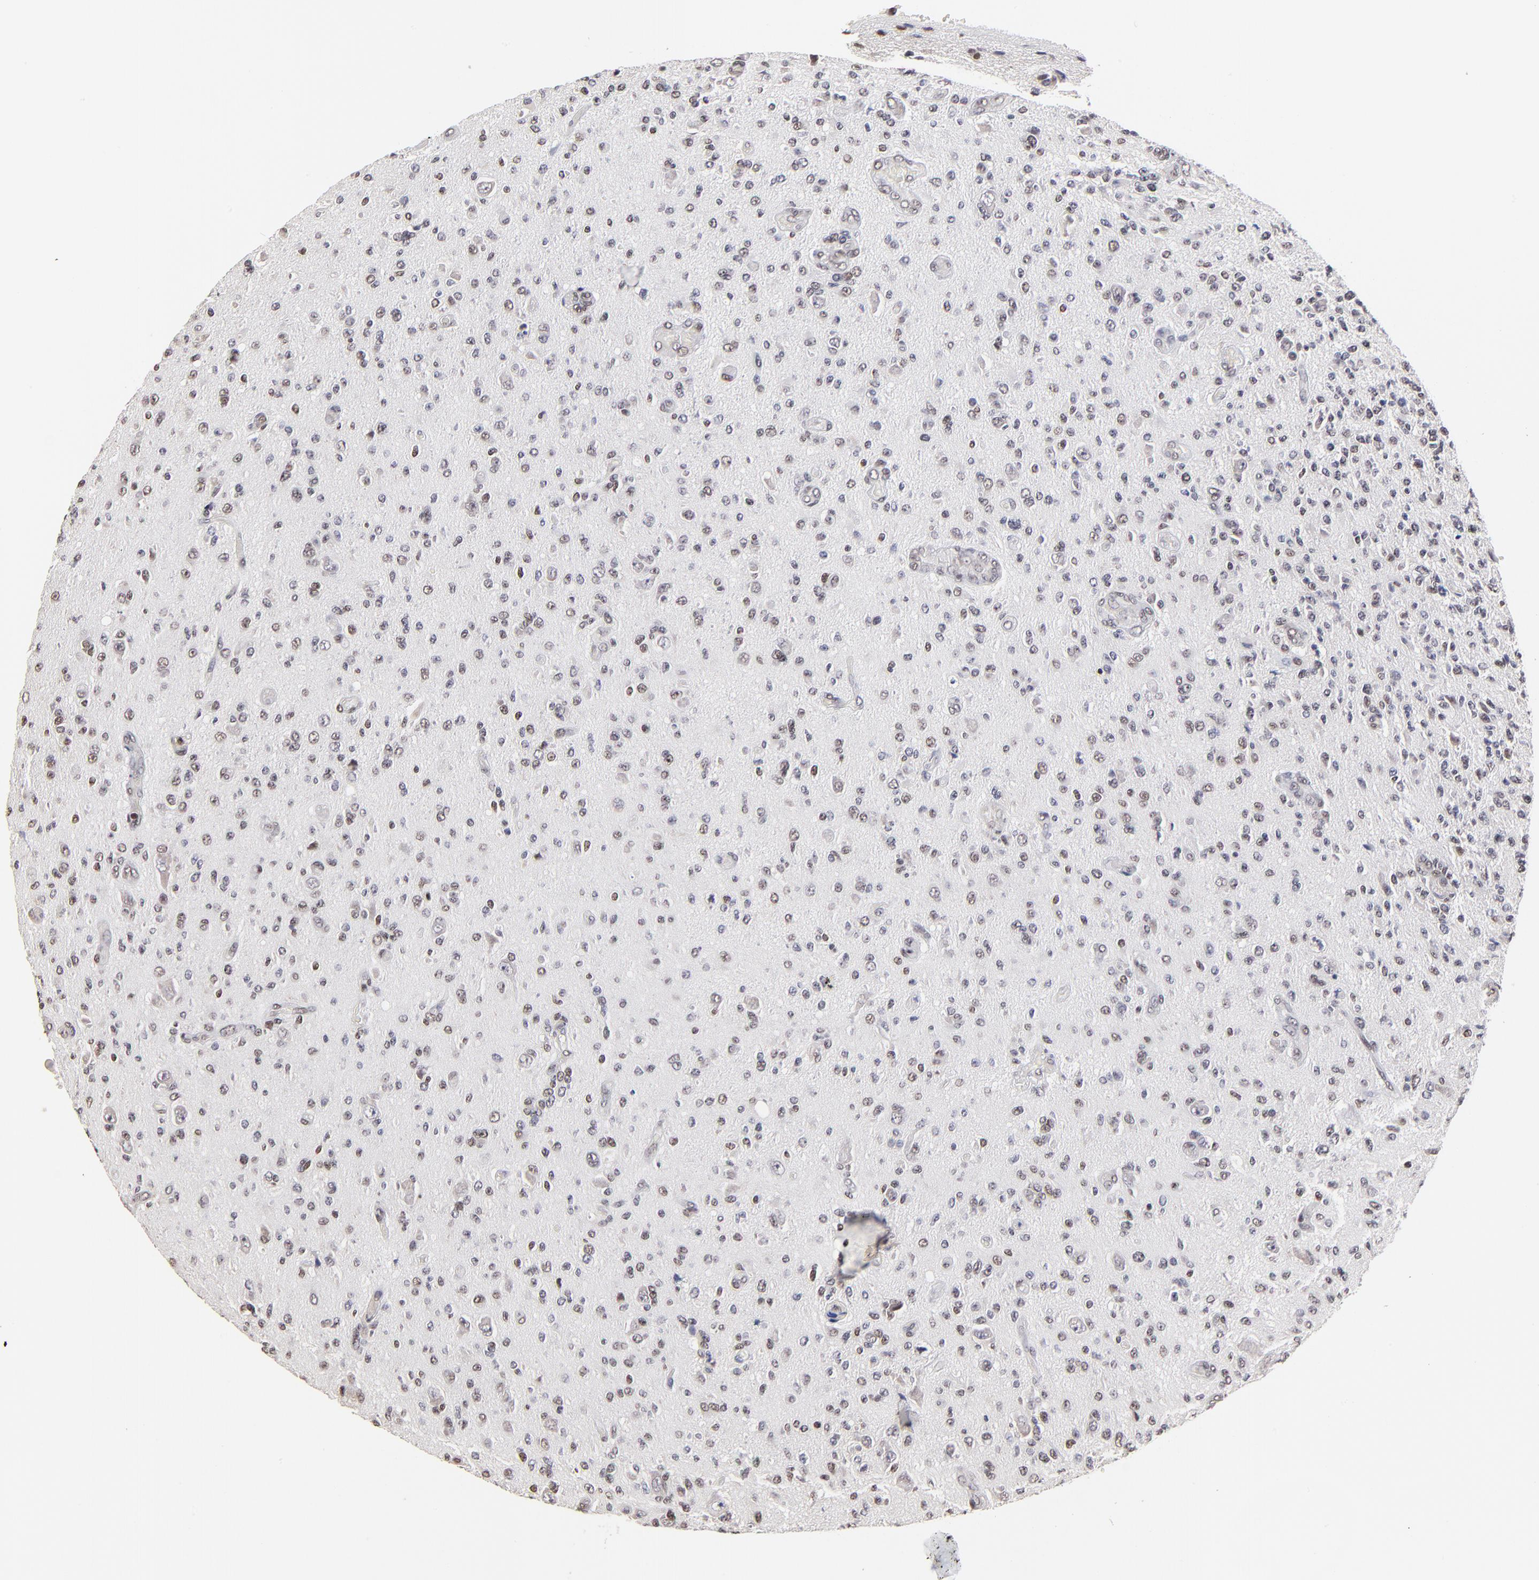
{"staining": {"intensity": "weak", "quantity": "25%-75%", "location": "nuclear"}, "tissue": "glioma", "cell_type": "Tumor cells", "image_type": "cancer", "snomed": [{"axis": "morphology", "description": "Glioma, malignant, High grade"}, {"axis": "topography", "description": "Brain"}], "caption": "Immunohistochemical staining of high-grade glioma (malignant) reveals weak nuclear protein expression in approximately 25%-75% of tumor cells.", "gene": "DSN1", "patient": {"sex": "male", "age": 36}}